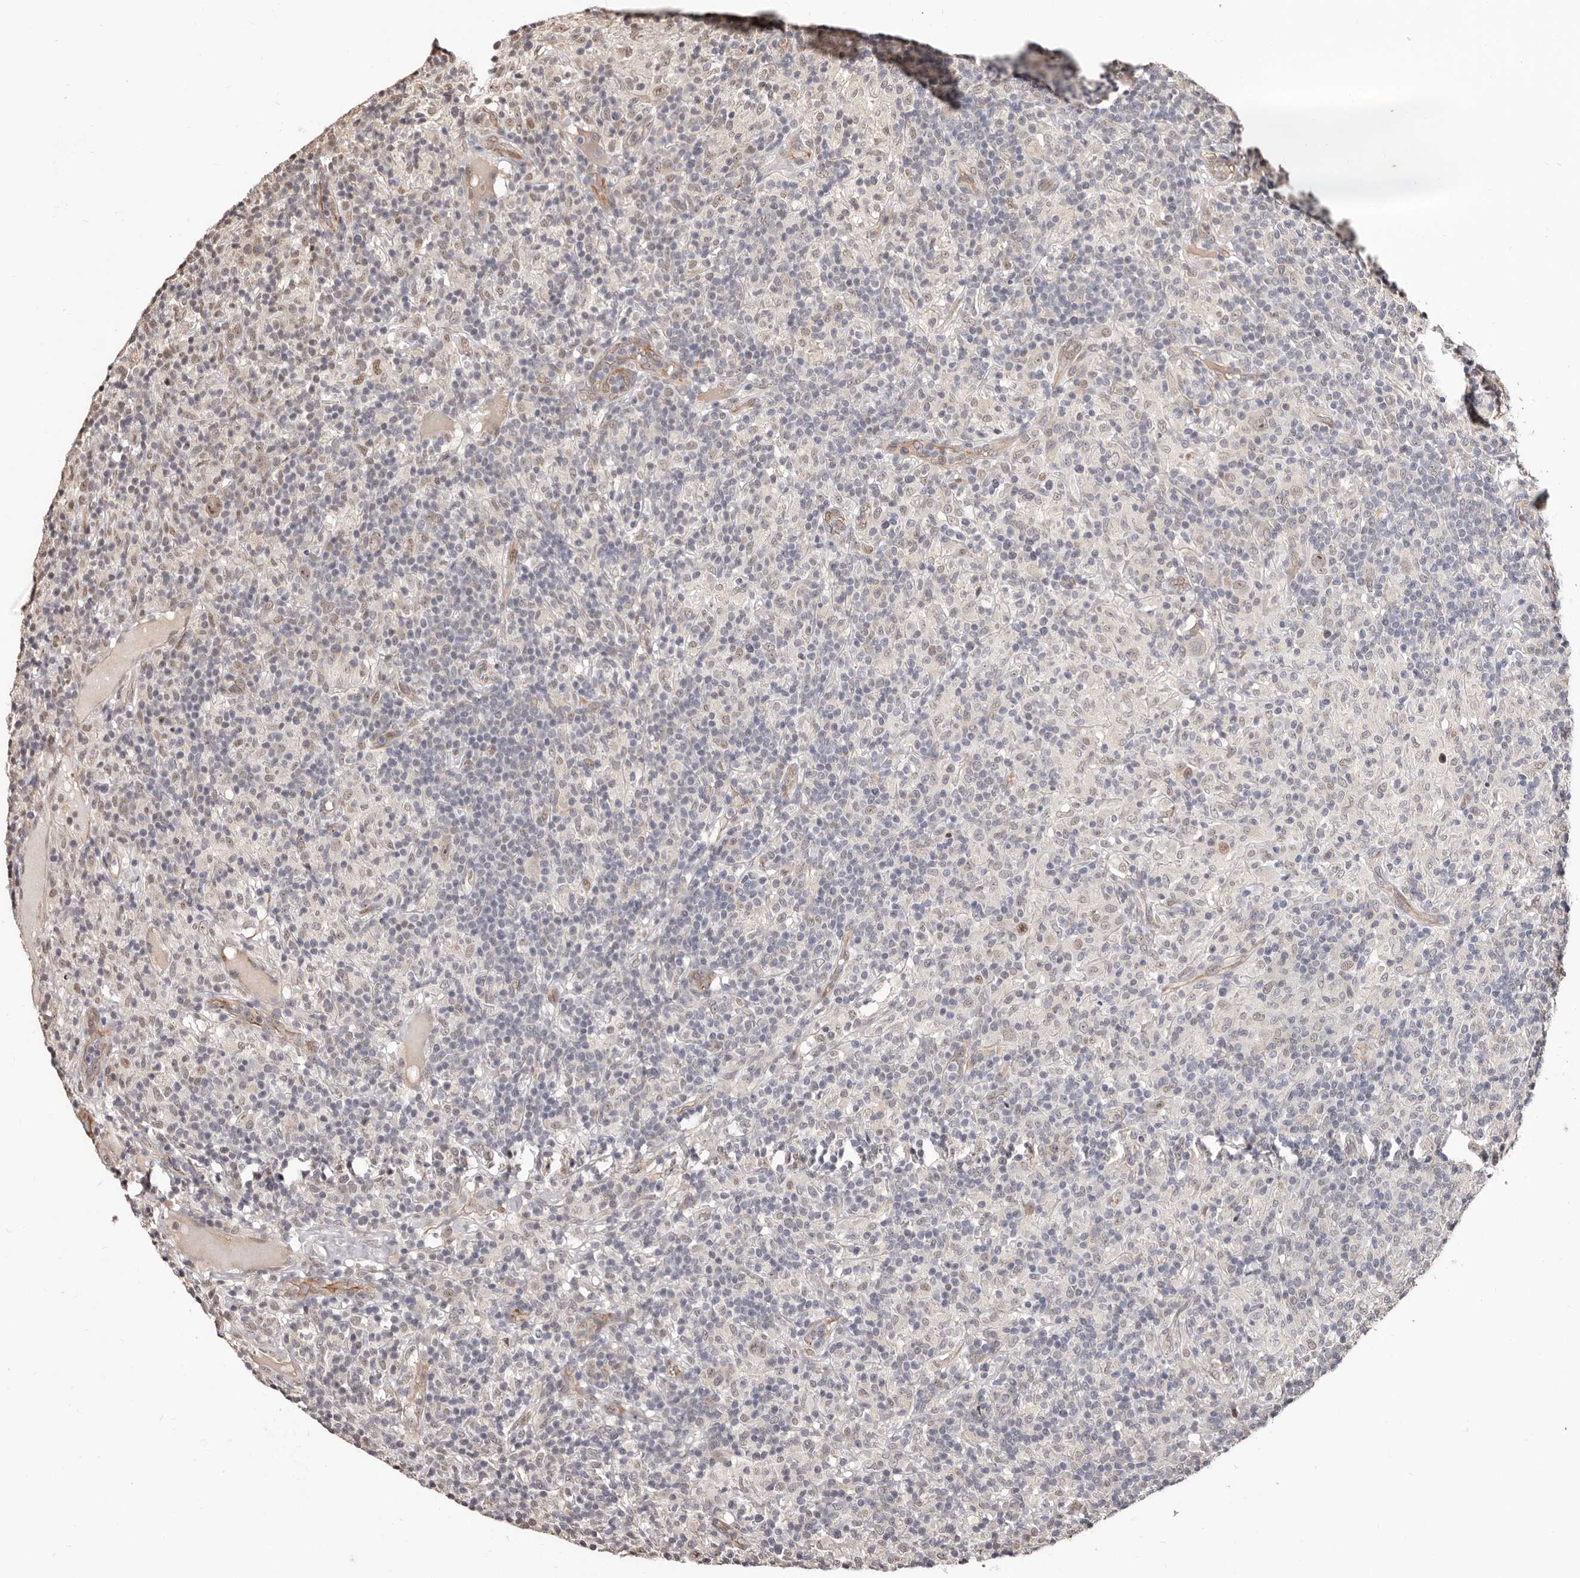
{"staining": {"intensity": "weak", "quantity": "<25%", "location": "nuclear"}, "tissue": "lymphoma", "cell_type": "Tumor cells", "image_type": "cancer", "snomed": [{"axis": "morphology", "description": "Hodgkin's disease, NOS"}, {"axis": "topography", "description": "Lymph node"}], "caption": "A high-resolution histopathology image shows immunohistochemistry (IHC) staining of lymphoma, which reveals no significant staining in tumor cells.", "gene": "TRIP13", "patient": {"sex": "male", "age": 70}}